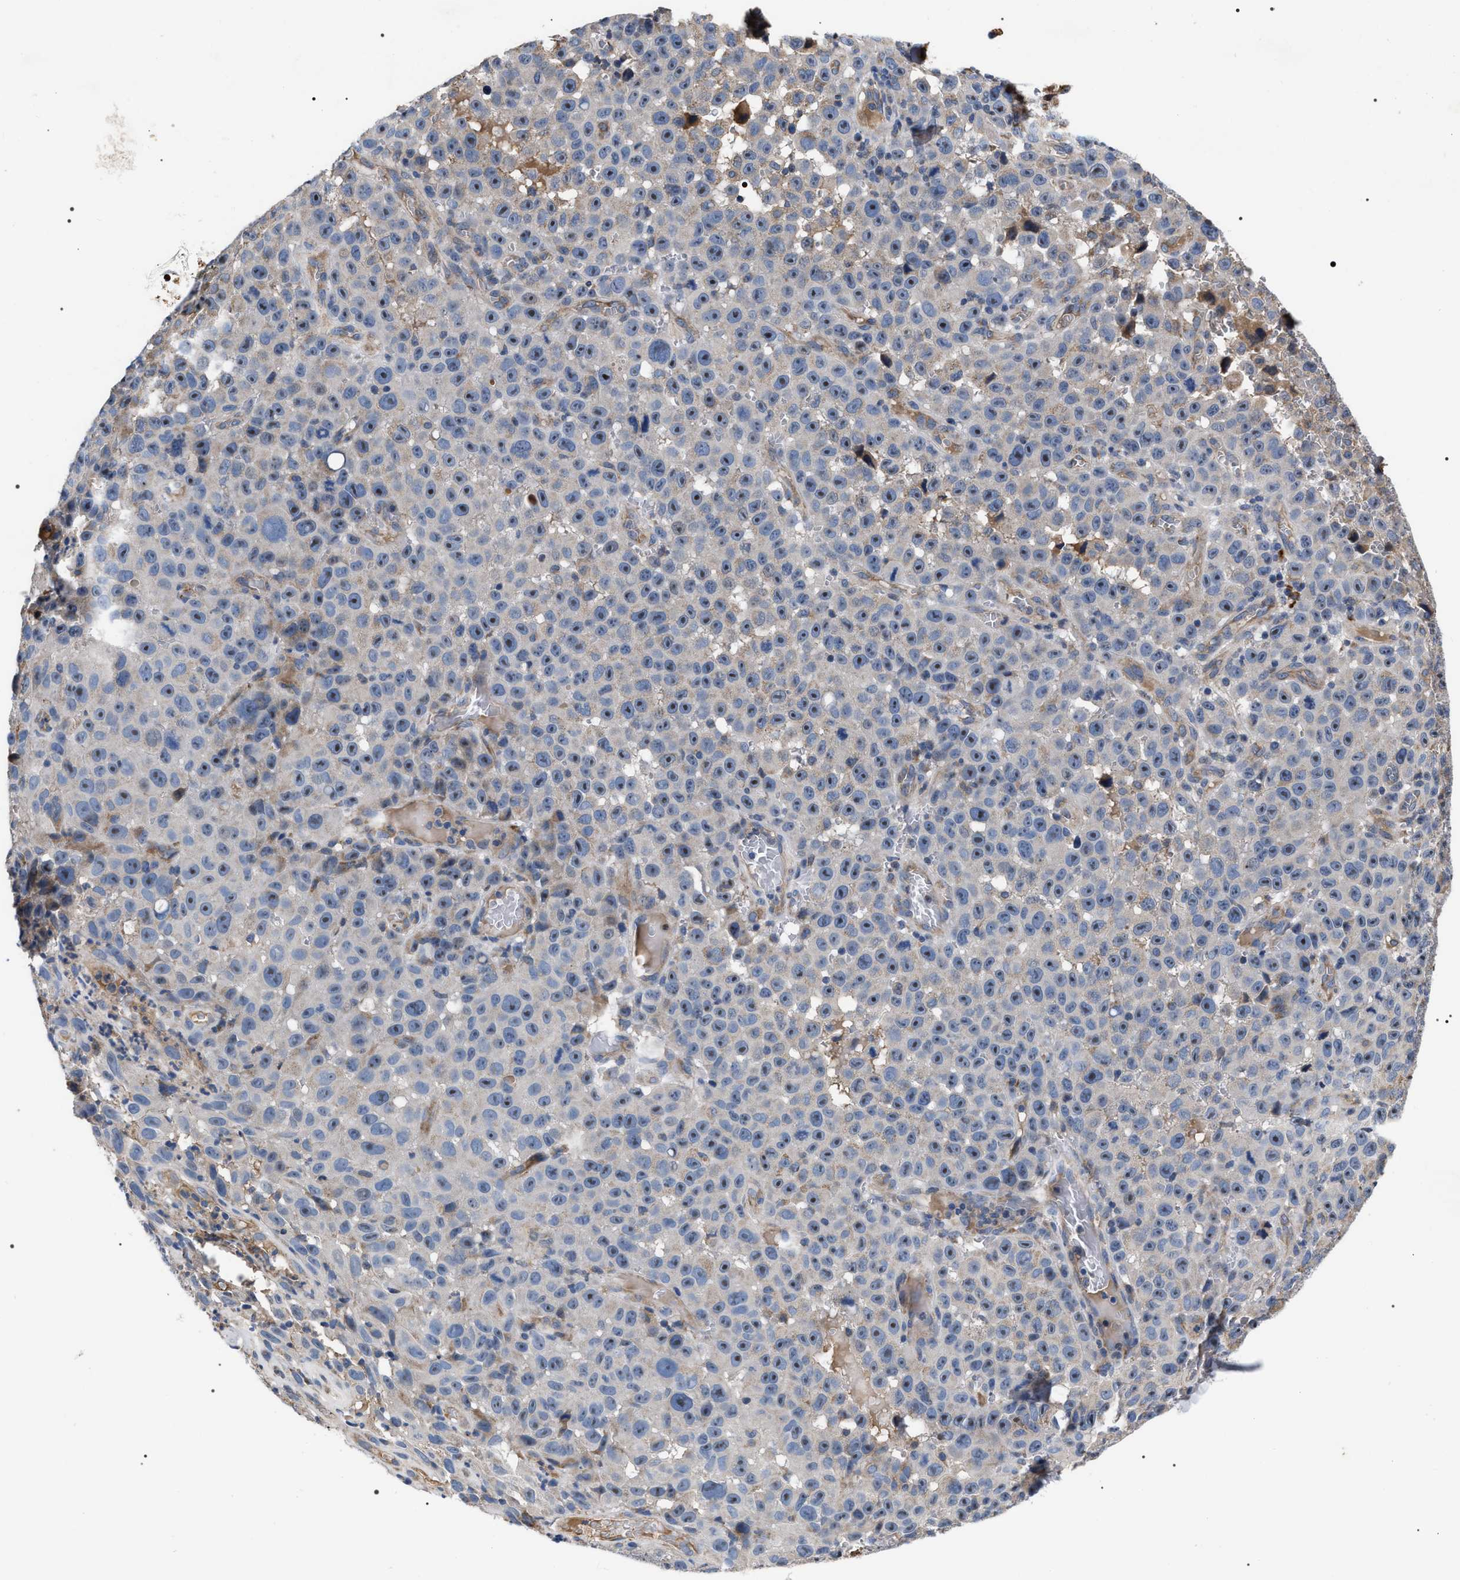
{"staining": {"intensity": "moderate", "quantity": ">75%", "location": "nuclear"}, "tissue": "melanoma", "cell_type": "Tumor cells", "image_type": "cancer", "snomed": [{"axis": "morphology", "description": "Malignant melanoma, NOS"}, {"axis": "topography", "description": "Skin"}], "caption": "Protein staining of melanoma tissue reveals moderate nuclear expression in approximately >75% of tumor cells.", "gene": "MACC1", "patient": {"sex": "female", "age": 82}}